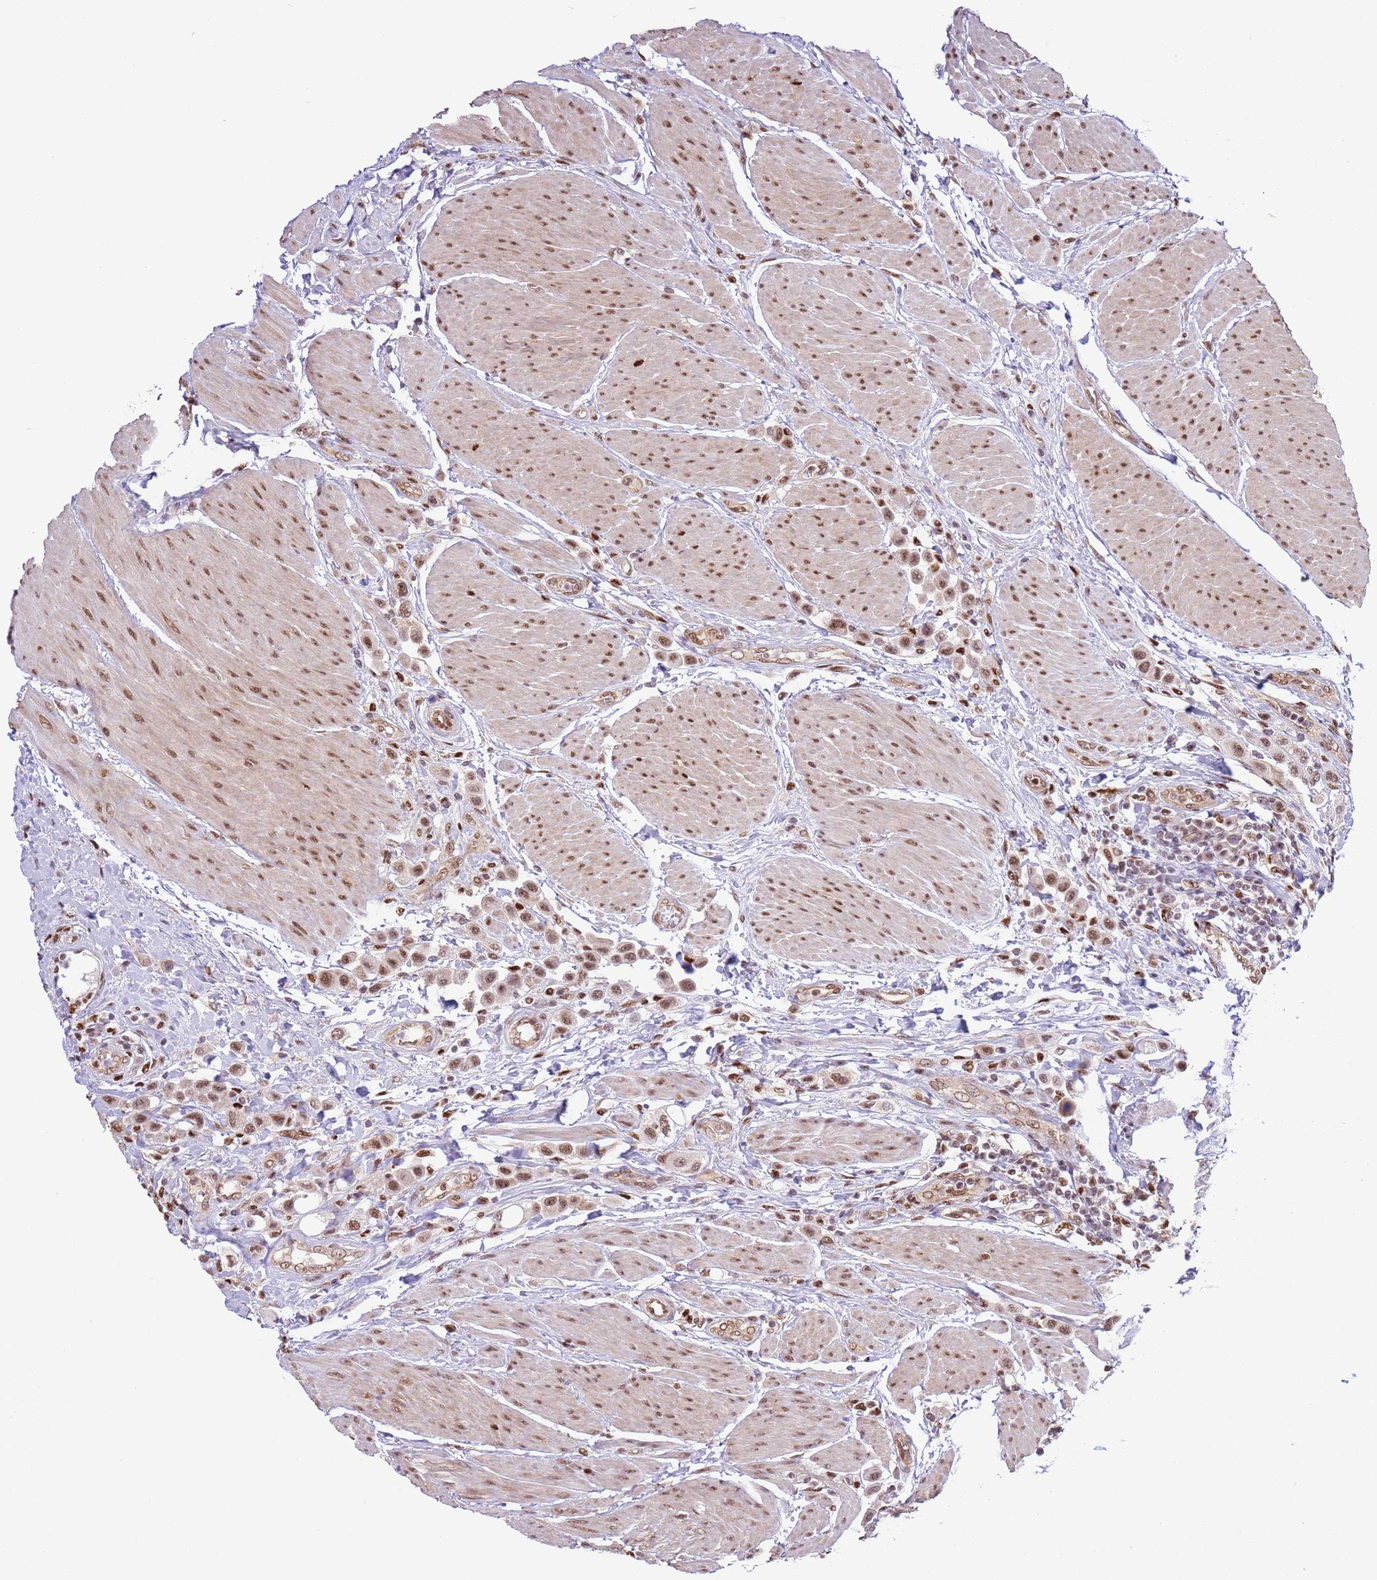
{"staining": {"intensity": "moderate", "quantity": ">75%", "location": "nuclear"}, "tissue": "urothelial cancer", "cell_type": "Tumor cells", "image_type": "cancer", "snomed": [{"axis": "morphology", "description": "Urothelial carcinoma, High grade"}, {"axis": "topography", "description": "Urinary bladder"}], "caption": "A micrograph of urothelial cancer stained for a protein demonstrates moderate nuclear brown staining in tumor cells. Using DAB (brown) and hematoxylin (blue) stains, captured at high magnification using brightfield microscopy.", "gene": "PRPF6", "patient": {"sex": "male", "age": 50}}